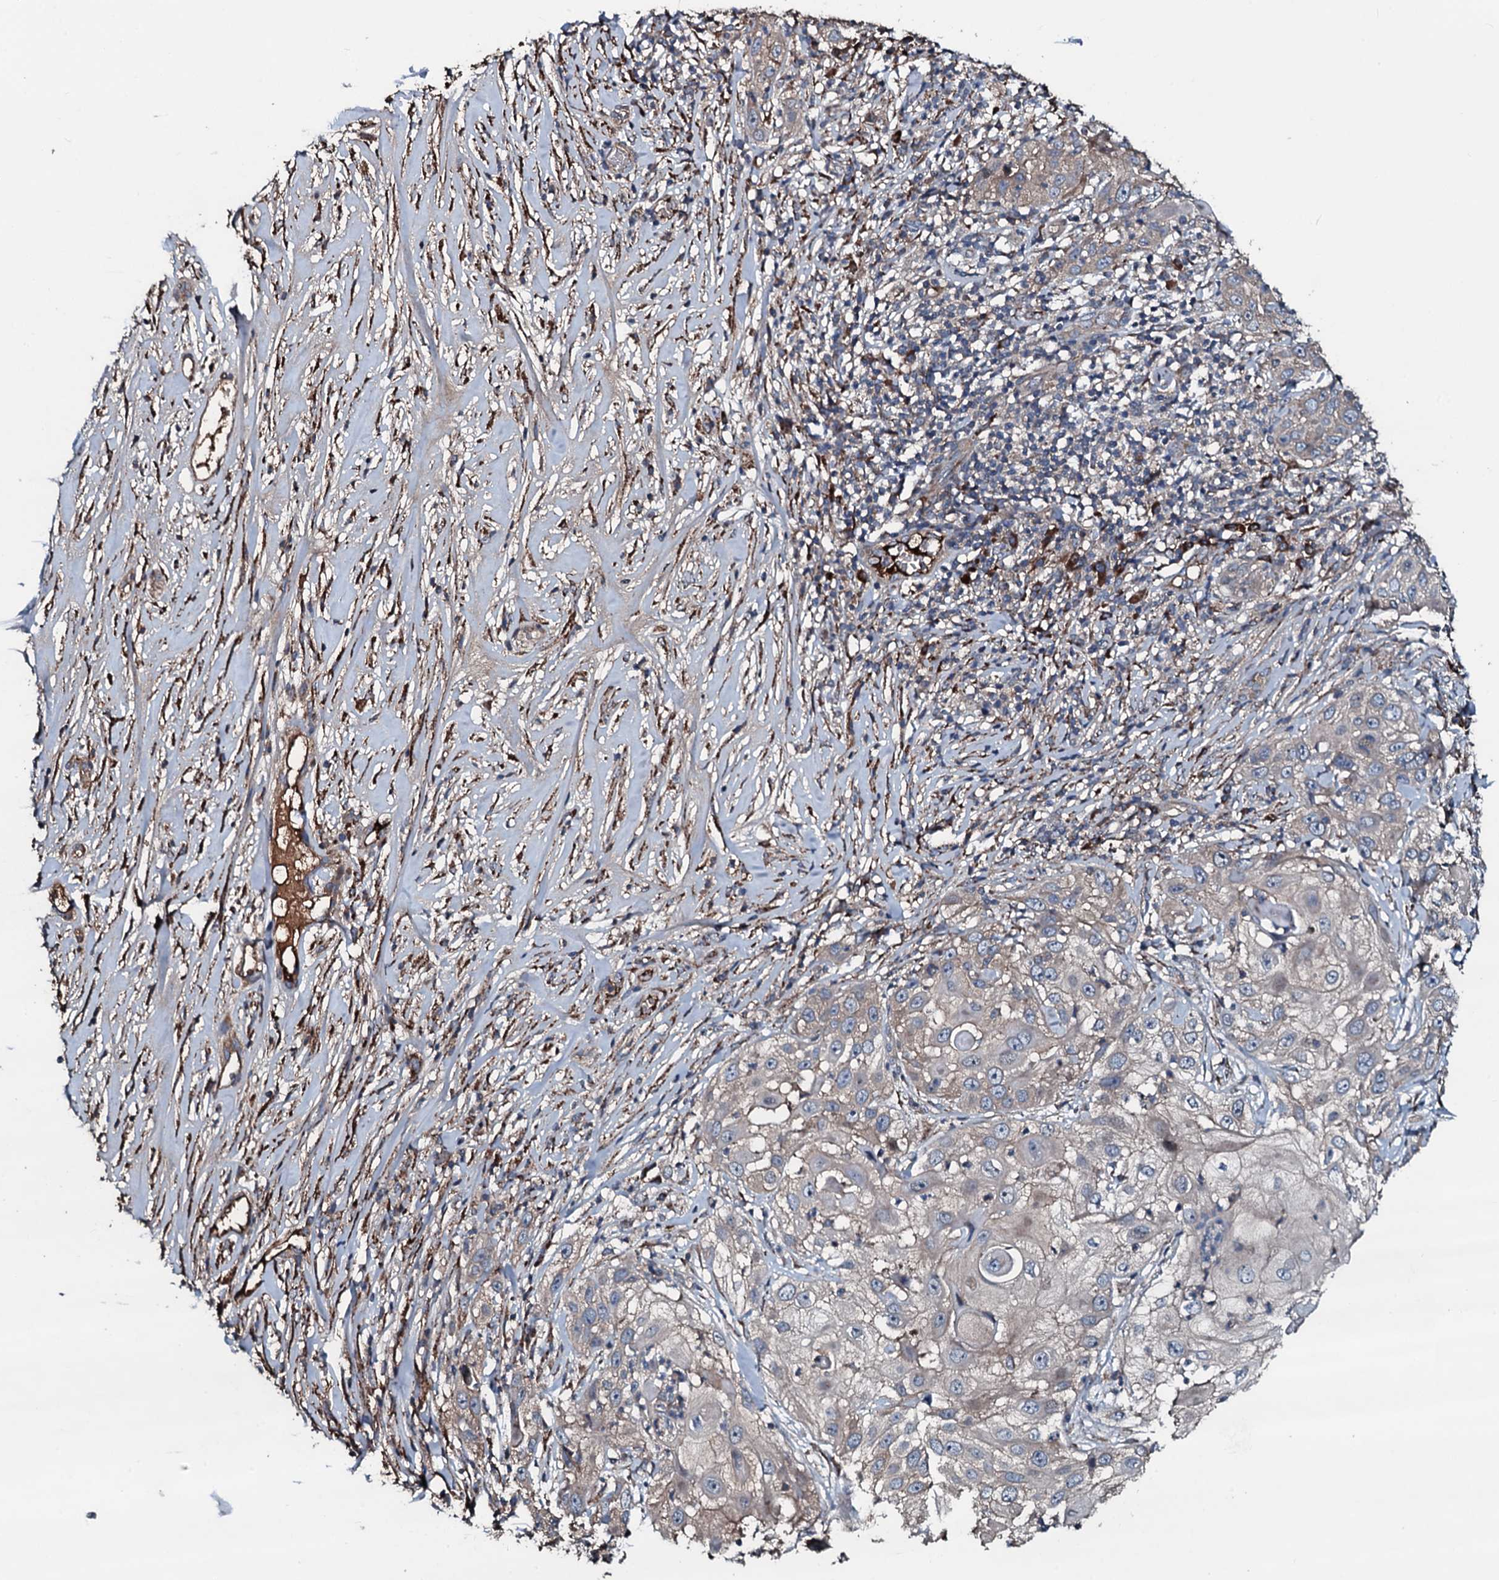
{"staining": {"intensity": "weak", "quantity": "25%-75%", "location": "cytoplasmic/membranous"}, "tissue": "skin cancer", "cell_type": "Tumor cells", "image_type": "cancer", "snomed": [{"axis": "morphology", "description": "Squamous cell carcinoma, NOS"}, {"axis": "topography", "description": "Skin"}], "caption": "Immunohistochemical staining of human skin cancer displays weak cytoplasmic/membranous protein staining in approximately 25%-75% of tumor cells. (IHC, brightfield microscopy, high magnification).", "gene": "AARS1", "patient": {"sex": "female", "age": 44}}